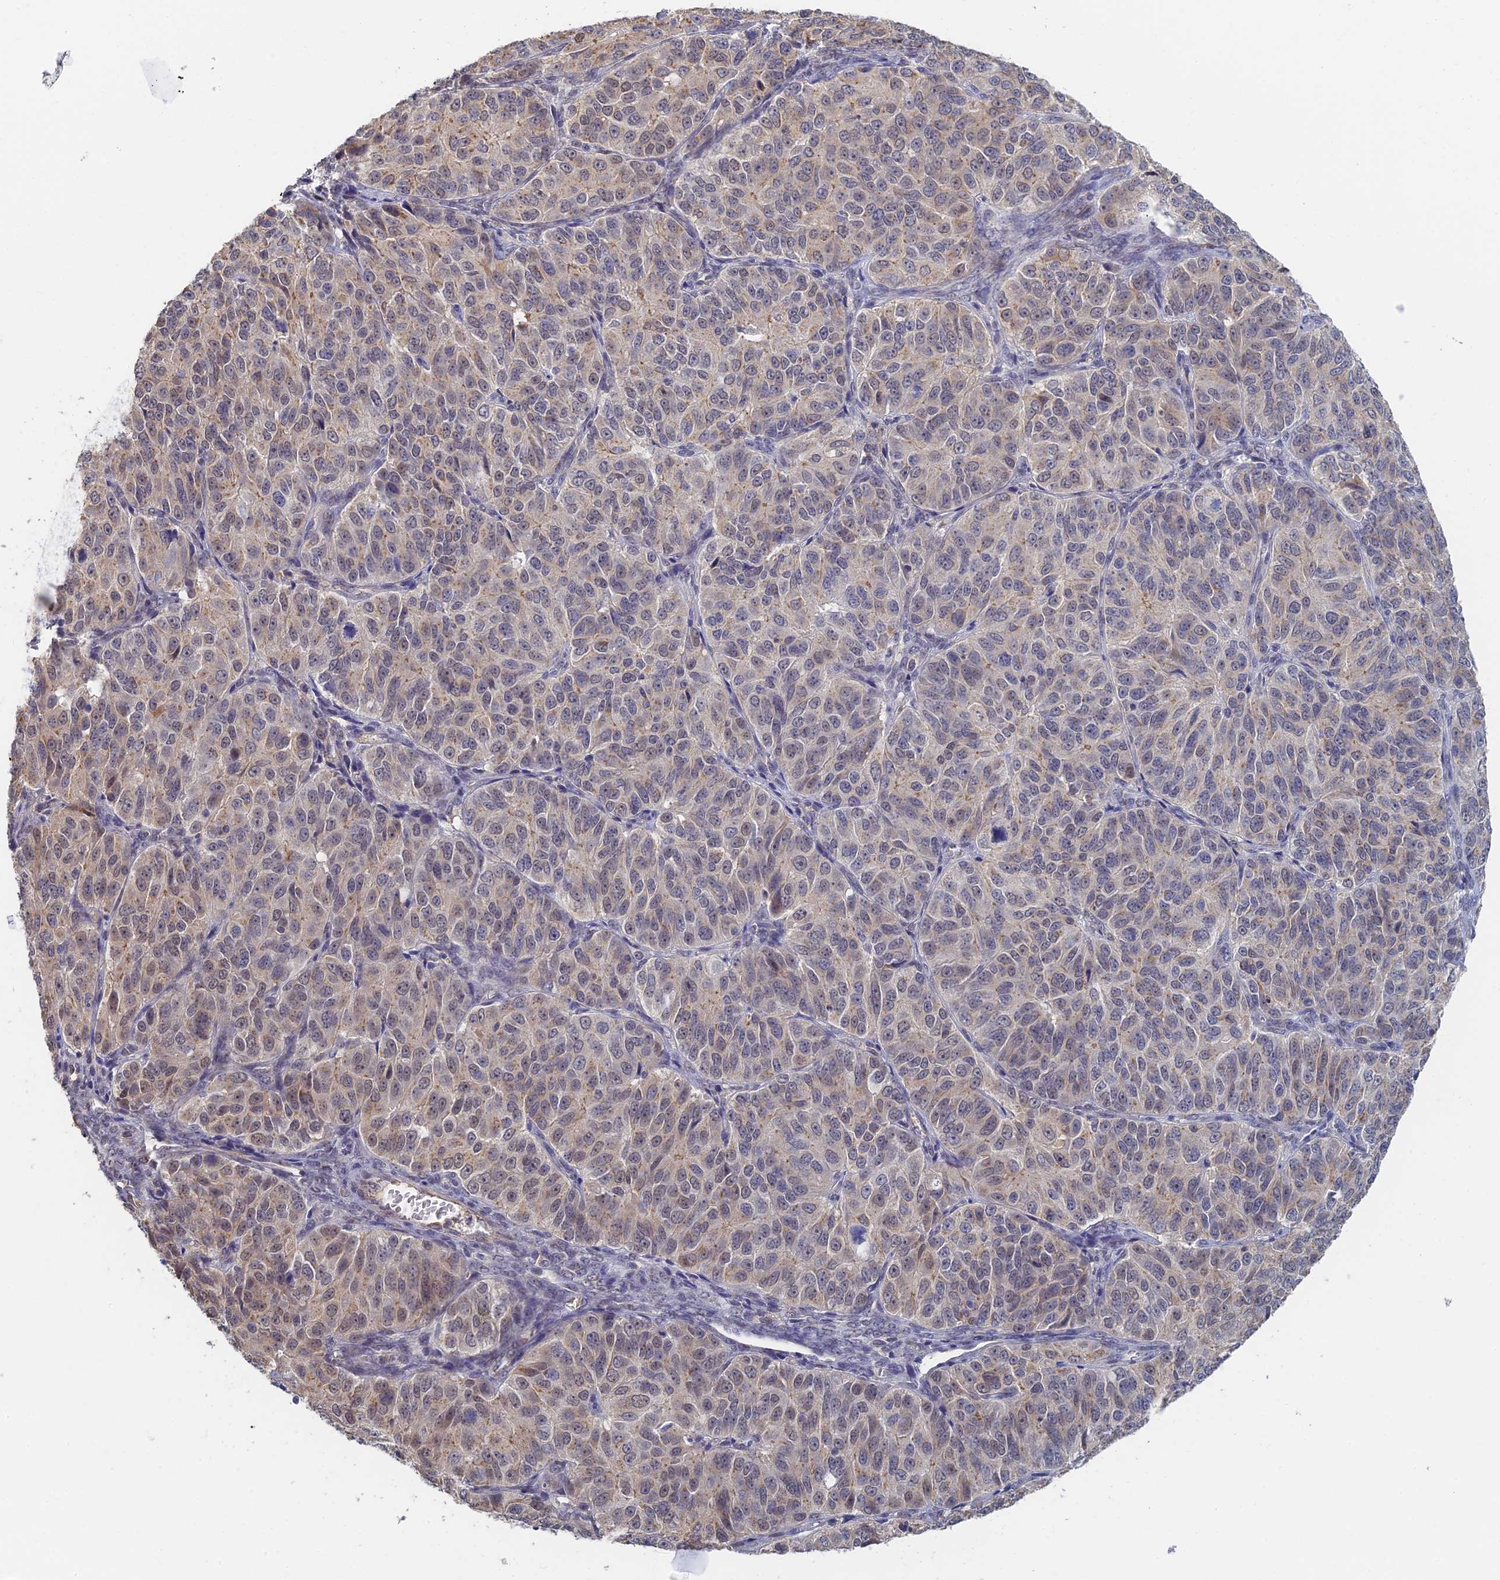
{"staining": {"intensity": "weak", "quantity": "25%-75%", "location": "cytoplasmic/membranous"}, "tissue": "ovarian cancer", "cell_type": "Tumor cells", "image_type": "cancer", "snomed": [{"axis": "morphology", "description": "Carcinoma, endometroid"}, {"axis": "topography", "description": "Ovary"}], "caption": "Human endometroid carcinoma (ovarian) stained for a protein (brown) reveals weak cytoplasmic/membranous positive expression in about 25%-75% of tumor cells.", "gene": "GPATCH1", "patient": {"sex": "female", "age": 51}}